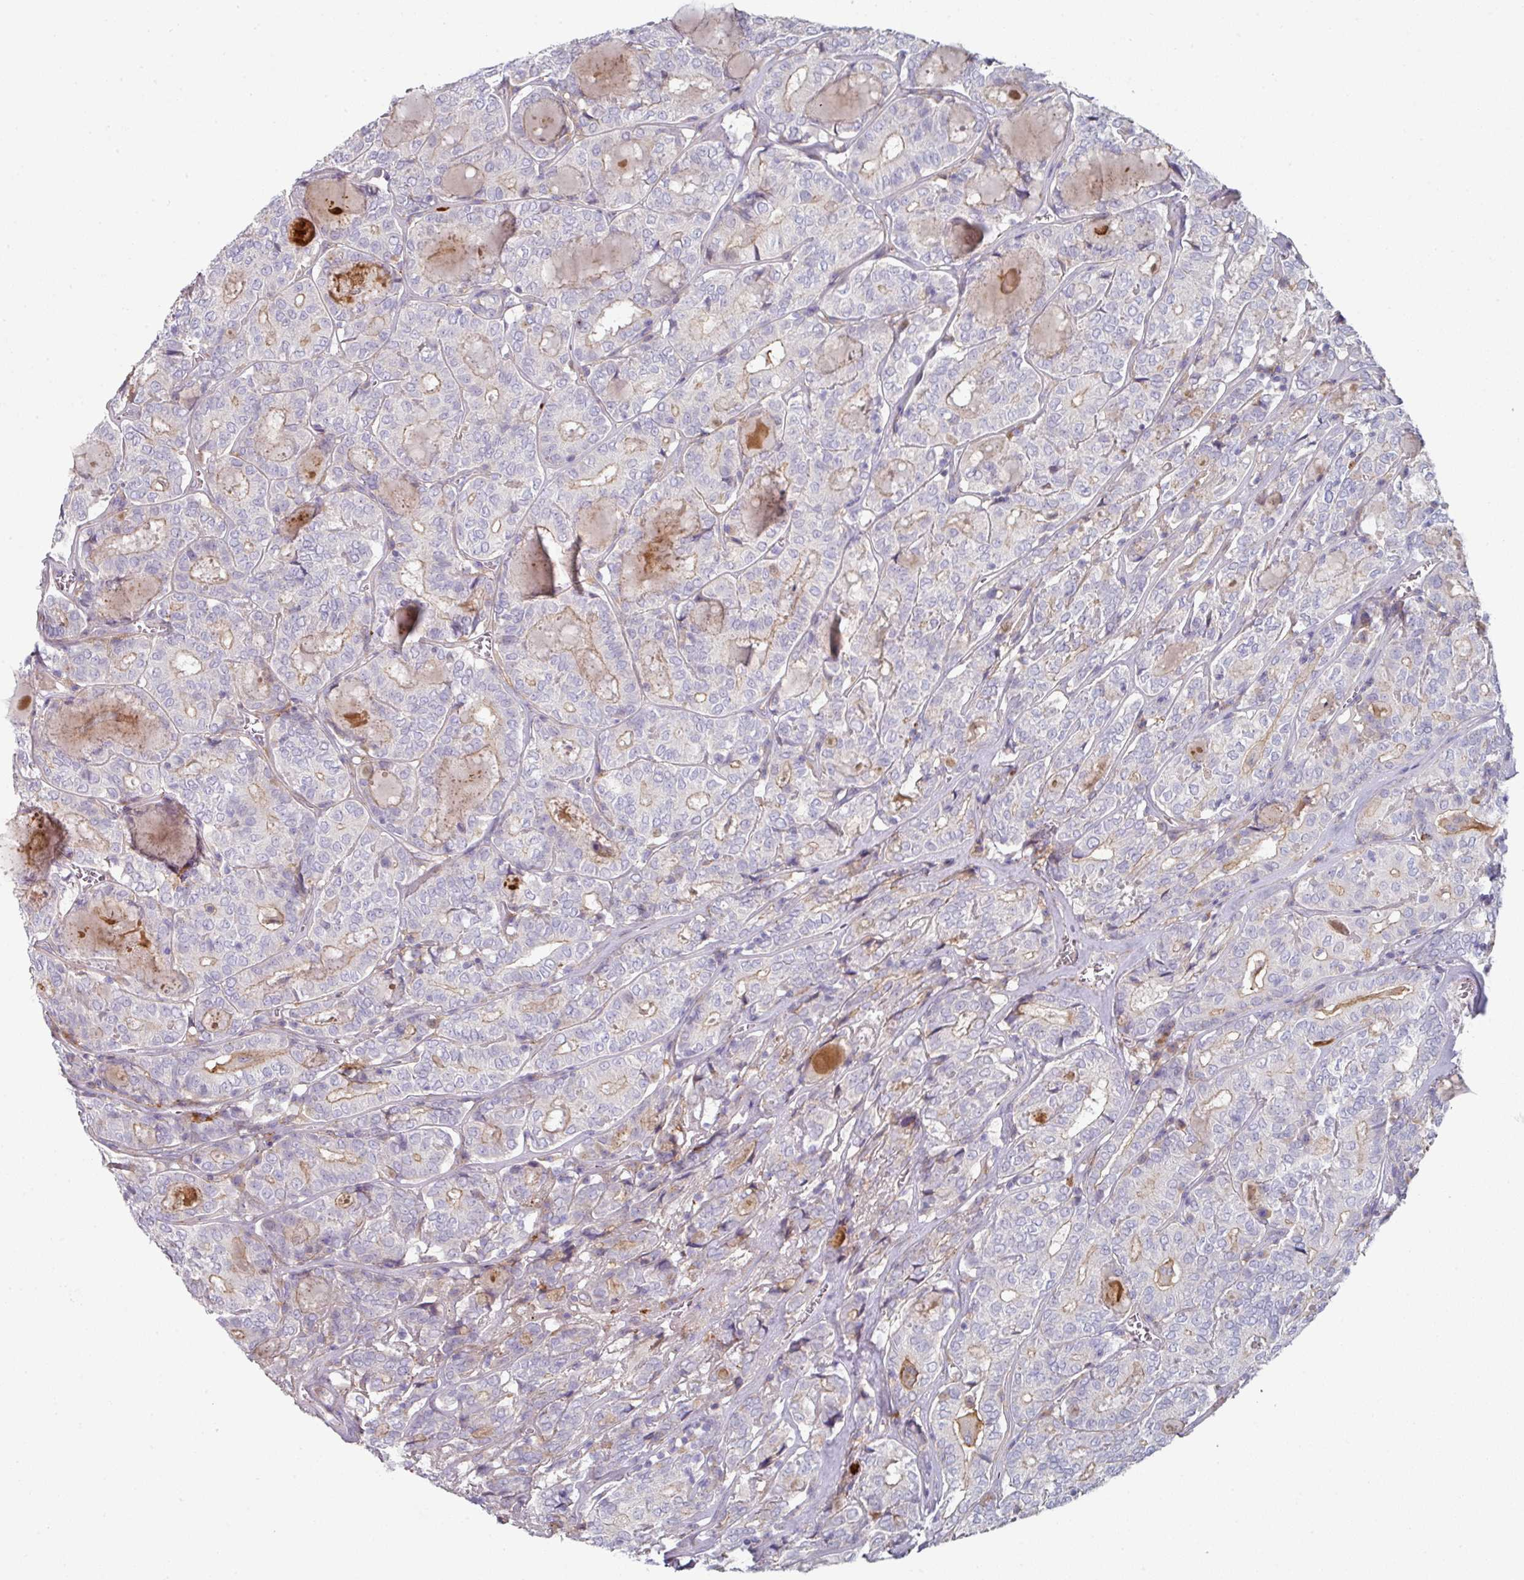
{"staining": {"intensity": "weak", "quantity": "<25%", "location": "cytoplasmic/membranous"}, "tissue": "thyroid cancer", "cell_type": "Tumor cells", "image_type": "cancer", "snomed": [{"axis": "morphology", "description": "Papillary adenocarcinoma, NOS"}, {"axis": "topography", "description": "Thyroid gland"}], "caption": "Tumor cells show no significant protein expression in papillary adenocarcinoma (thyroid).", "gene": "WSB2", "patient": {"sex": "female", "age": 72}}